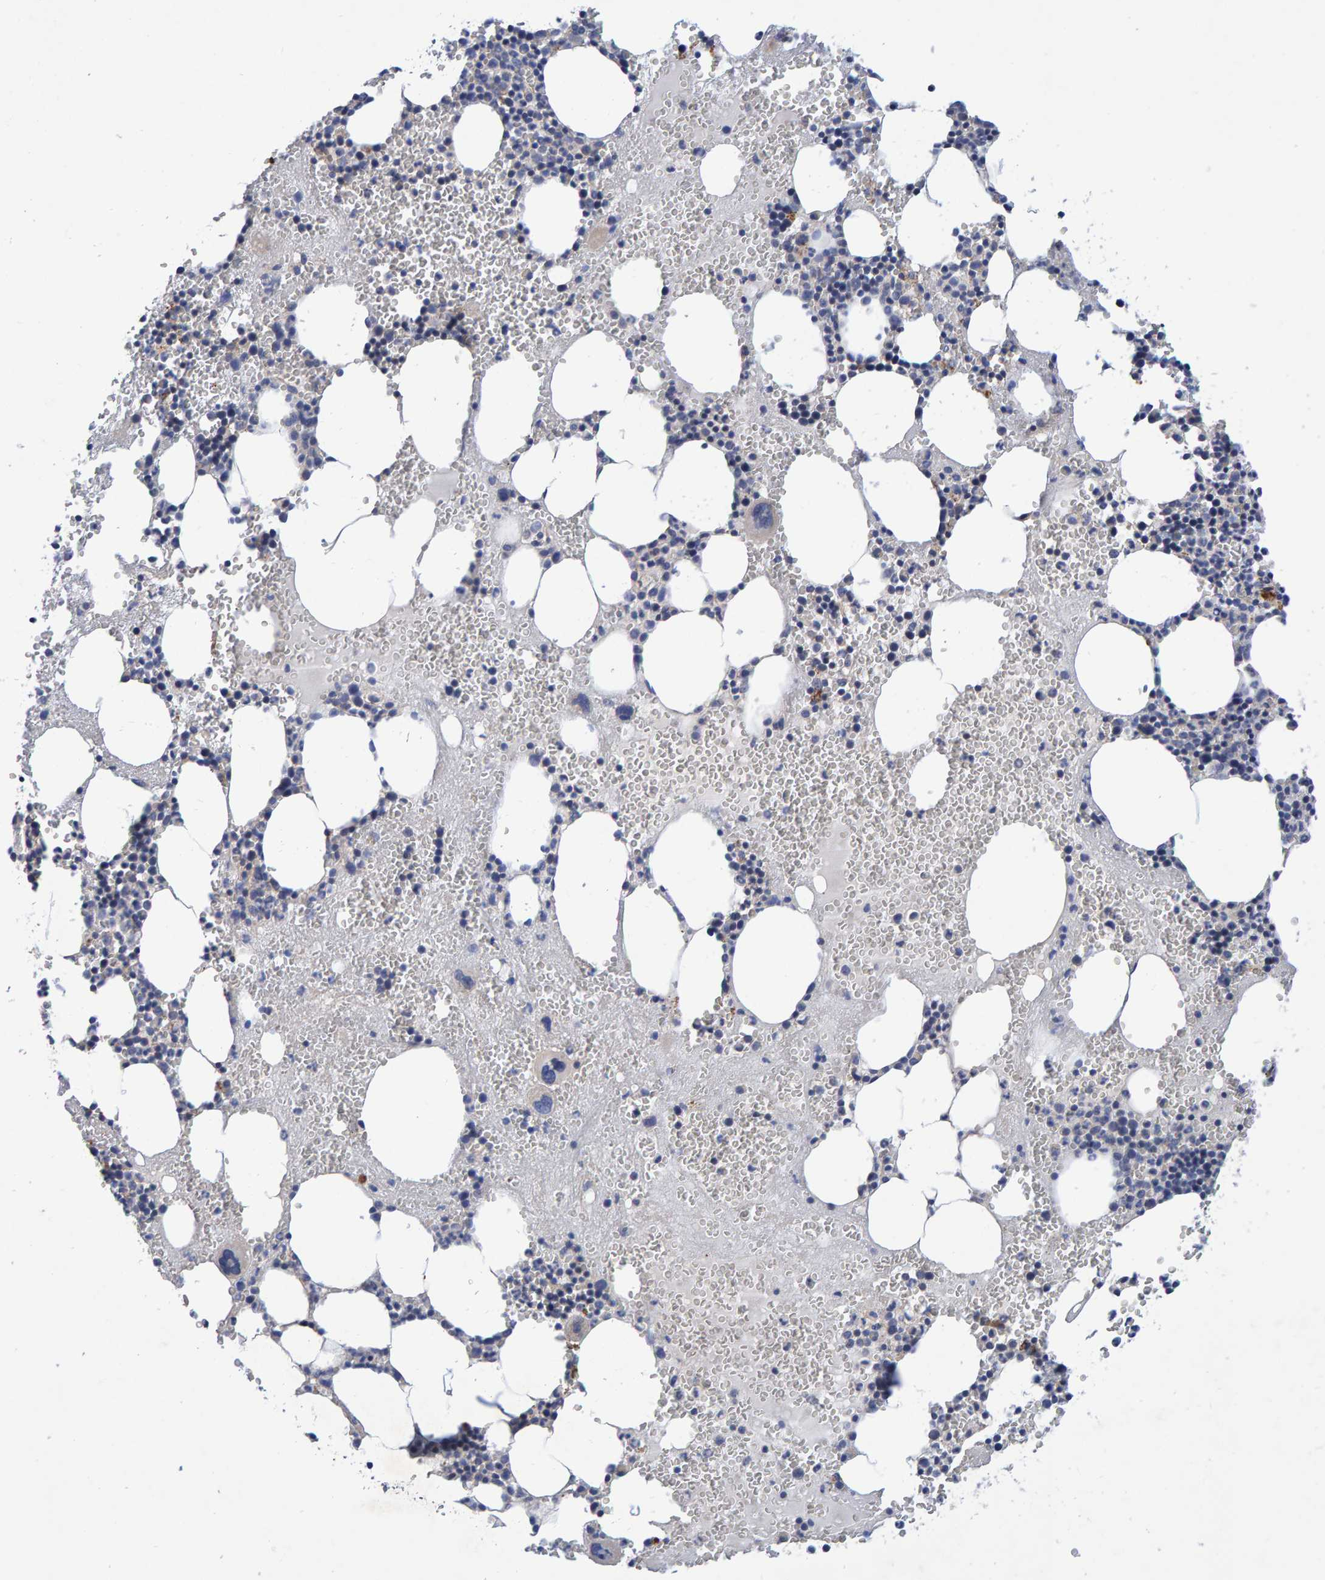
{"staining": {"intensity": "negative", "quantity": "none", "location": "none"}, "tissue": "bone marrow", "cell_type": "Hematopoietic cells", "image_type": "normal", "snomed": [{"axis": "morphology", "description": "Normal tissue, NOS"}, {"axis": "morphology", "description": "Inflammation, NOS"}, {"axis": "topography", "description": "Bone marrow"}], "caption": "IHC micrograph of normal bone marrow: human bone marrow stained with DAB (3,3'-diaminobenzidine) exhibits no significant protein expression in hematopoietic cells.", "gene": "EFR3A", "patient": {"sex": "female", "age": 67}}